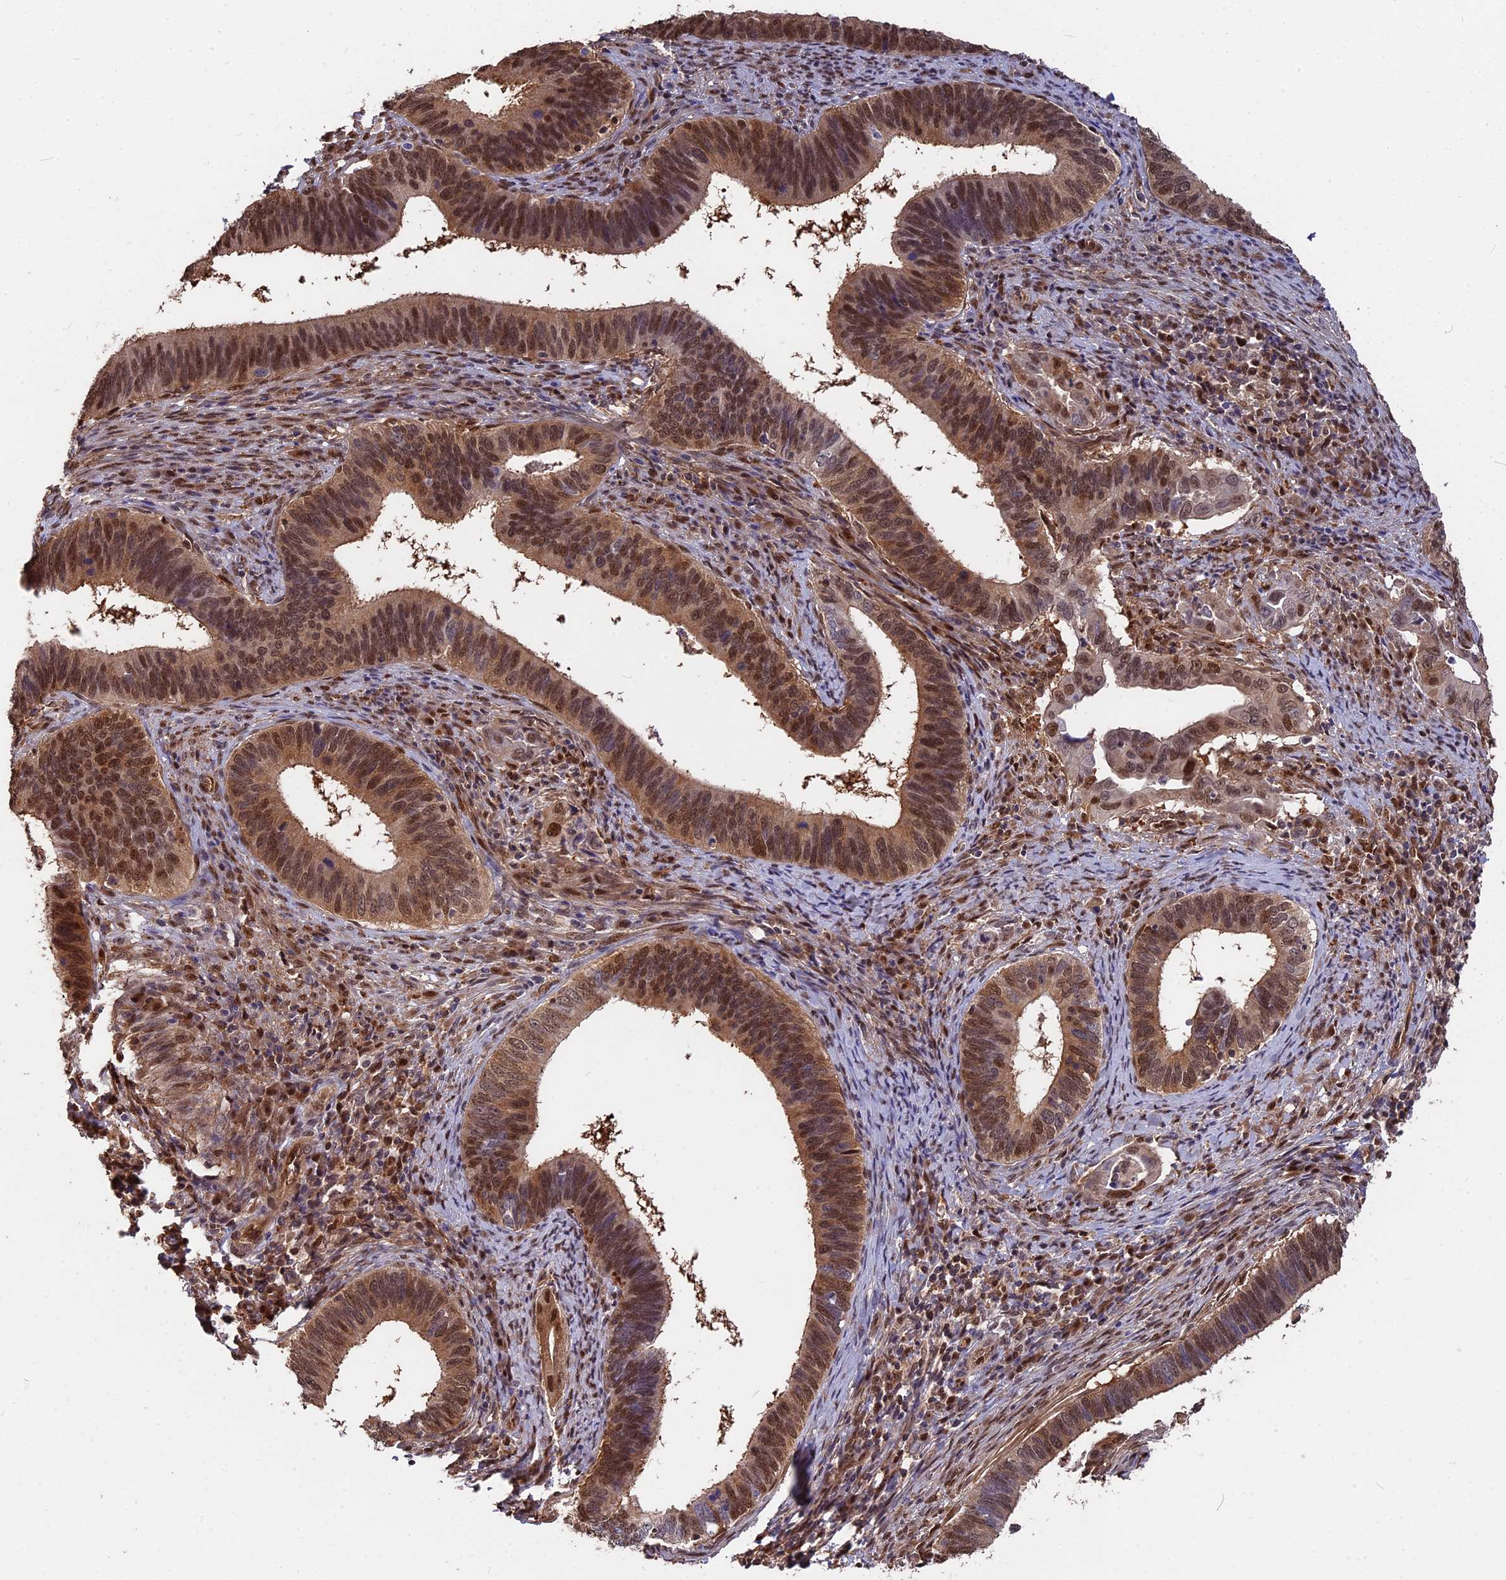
{"staining": {"intensity": "moderate", "quantity": ">75%", "location": "nuclear"}, "tissue": "cervical cancer", "cell_type": "Tumor cells", "image_type": "cancer", "snomed": [{"axis": "morphology", "description": "Adenocarcinoma, NOS"}, {"axis": "topography", "description": "Cervix"}], "caption": "This photomicrograph demonstrates immunohistochemistry (IHC) staining of cervical cancer (adenocarcinoma), with medium moderate nuclear positivity in approximately >75% of tumor cells.", "gene": "ADRM1", "patient": {"sex": "female", "age": 42}}